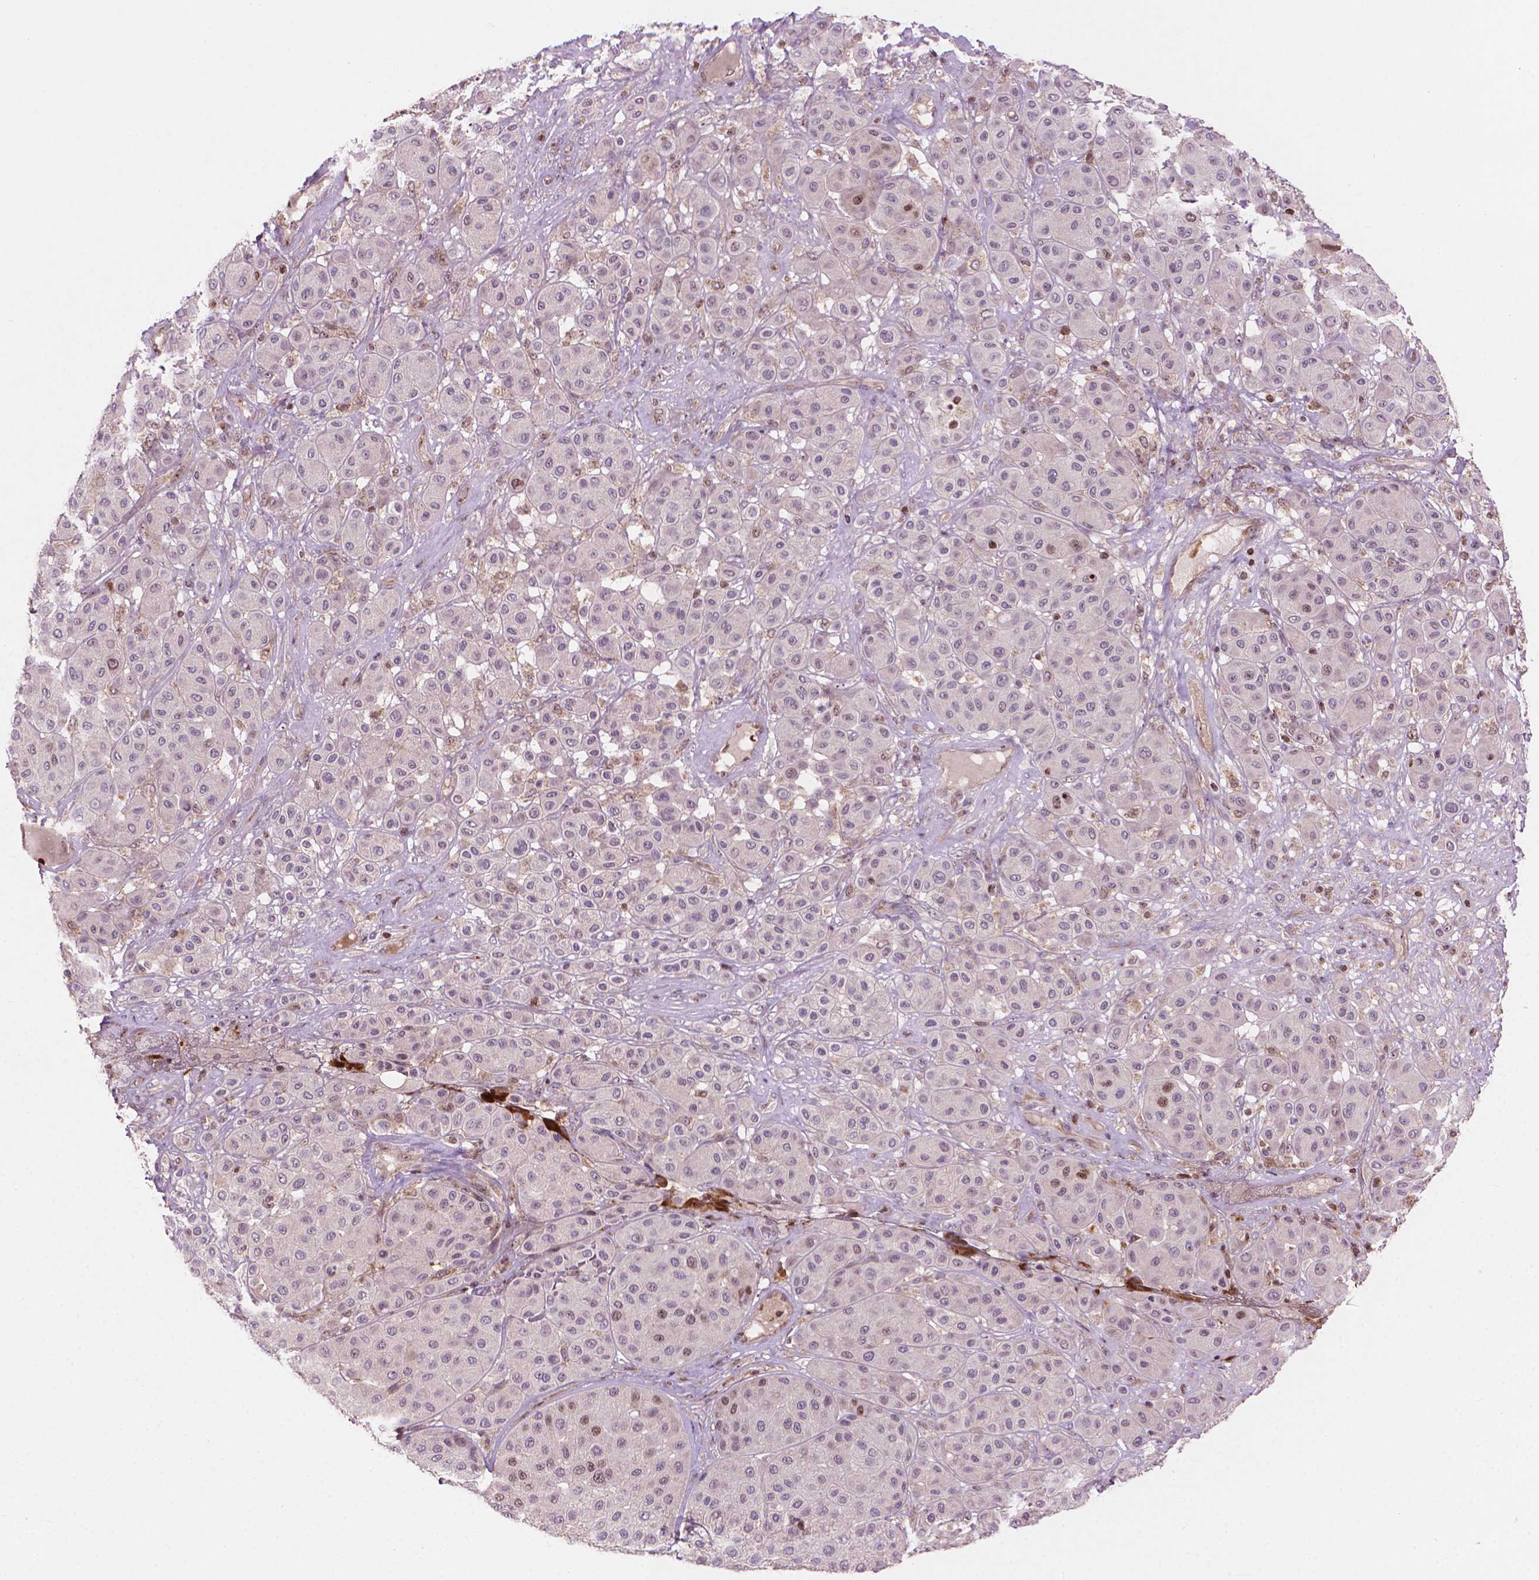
{"staining": {"intensity": "weak", "quantity": "<25%", "location": "nuclear"}, "tissue": "melanoma", "cell_type": "Tumor cells", "image_type": "cancer", "snomed": [{"axis": "morphology", "description": "Malignant melanoma, Metastatic site"}, {"axis": "topography", "description": "Smooth muscle"}], "caption": "High magnification brightfield microscopy of malignant melanoma (metastatic site) stained with DAB (brown) and counterstained with hematoxylin (blue): tumor cells show no significant positivity. (IHC, brightfield microscopy, high magnification).", "gene": "SMC2", "patient": {"sex": "male", "age": 41}}